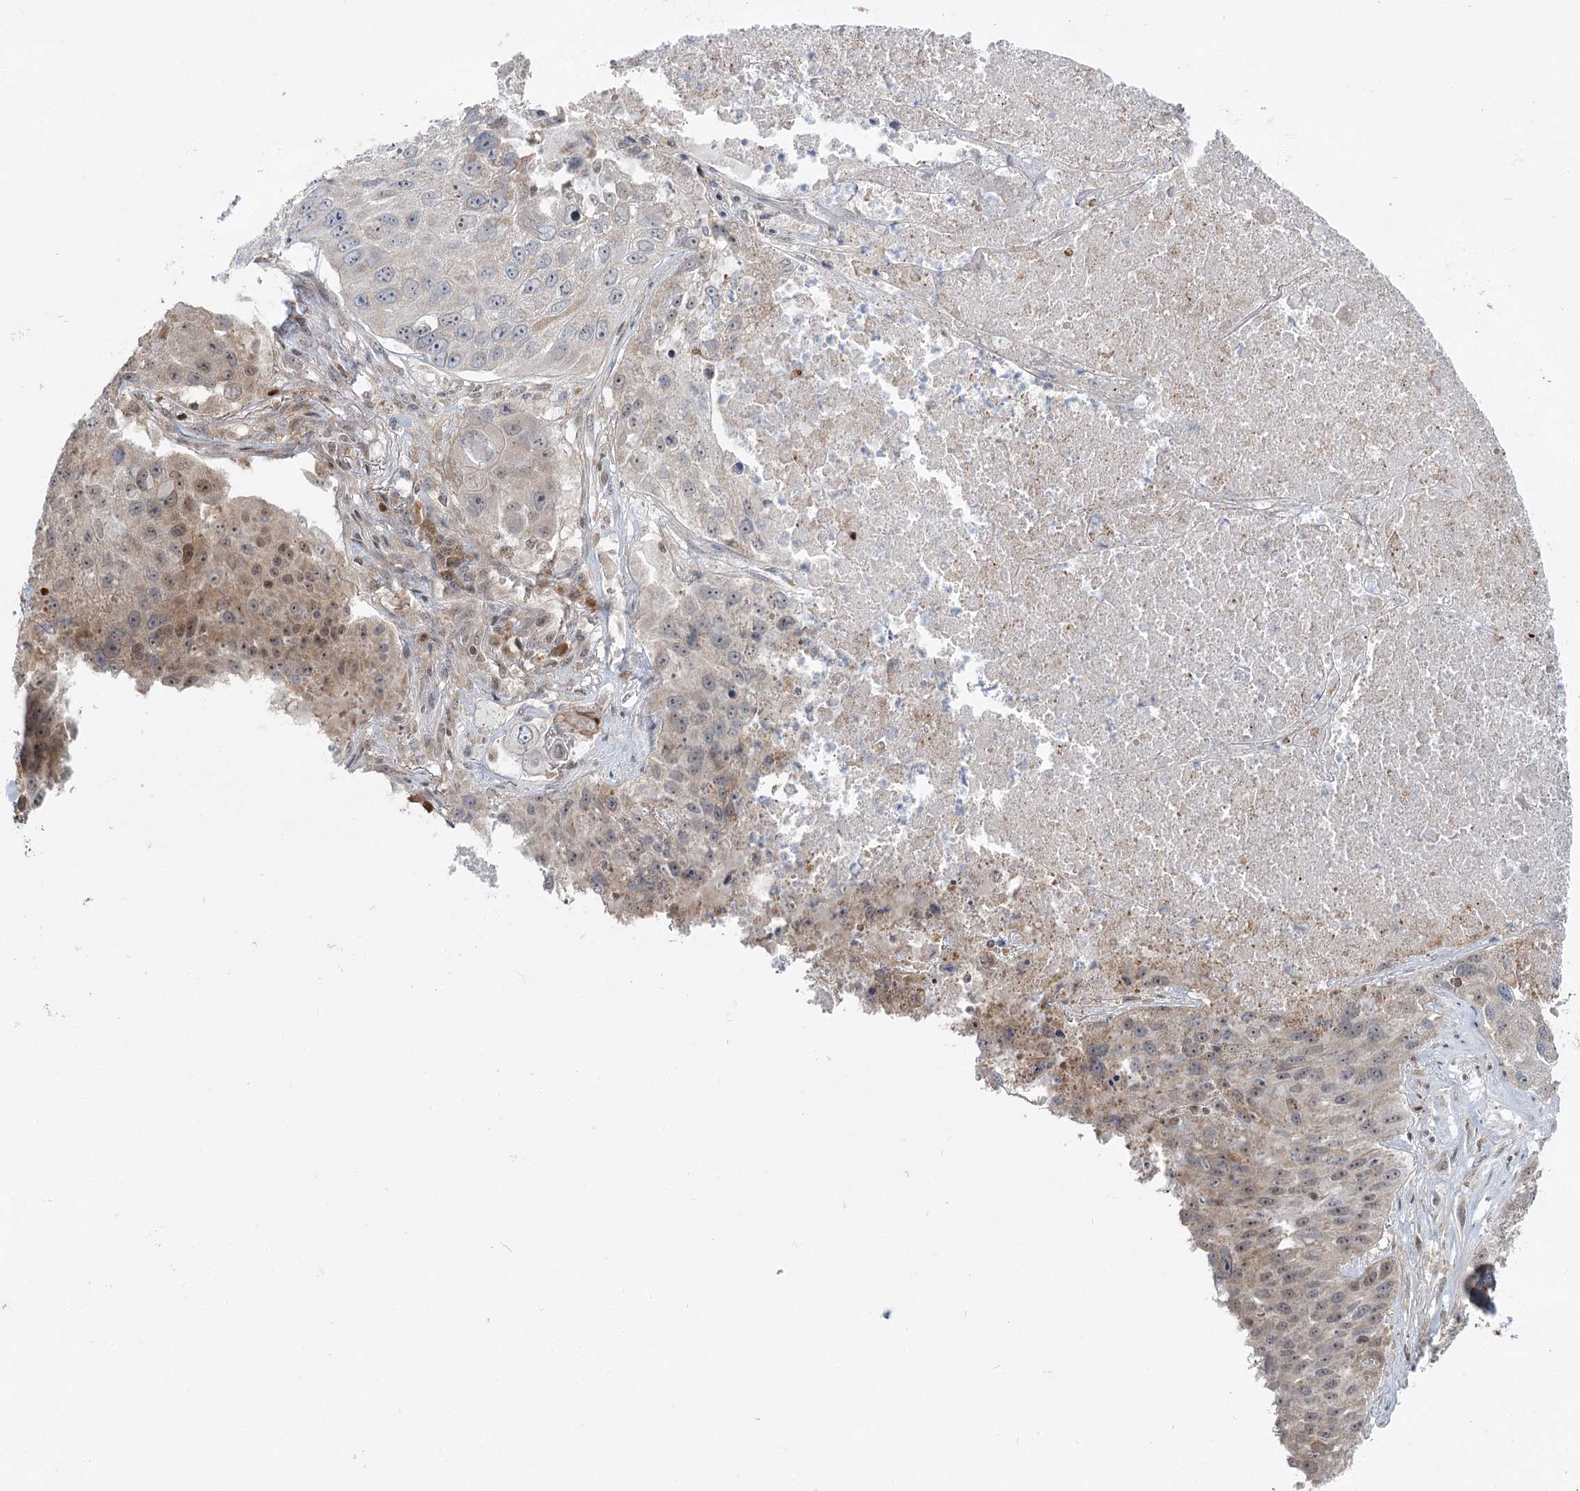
{"staining": {"intensity": "moderate", "quantity": "<25%", "location": "nuclear"}, "tissue": "lung cancer", "cell_type": "Tumor cells", "image_type": "cancer", "snomed": [{"axis": "morphology", "description": "Squamous cell carcinoma, NOS"}, {"axis": "topography", "description": "Lung"}], "caption": "Squamous cell carcinoma (lung) was stained to show a protein in brown. There is low levels of moderate nuclear positivity in about <25% of tumor cells.", "gene": "THNSL1", "patient": {"sex": "male", "age": 61}}